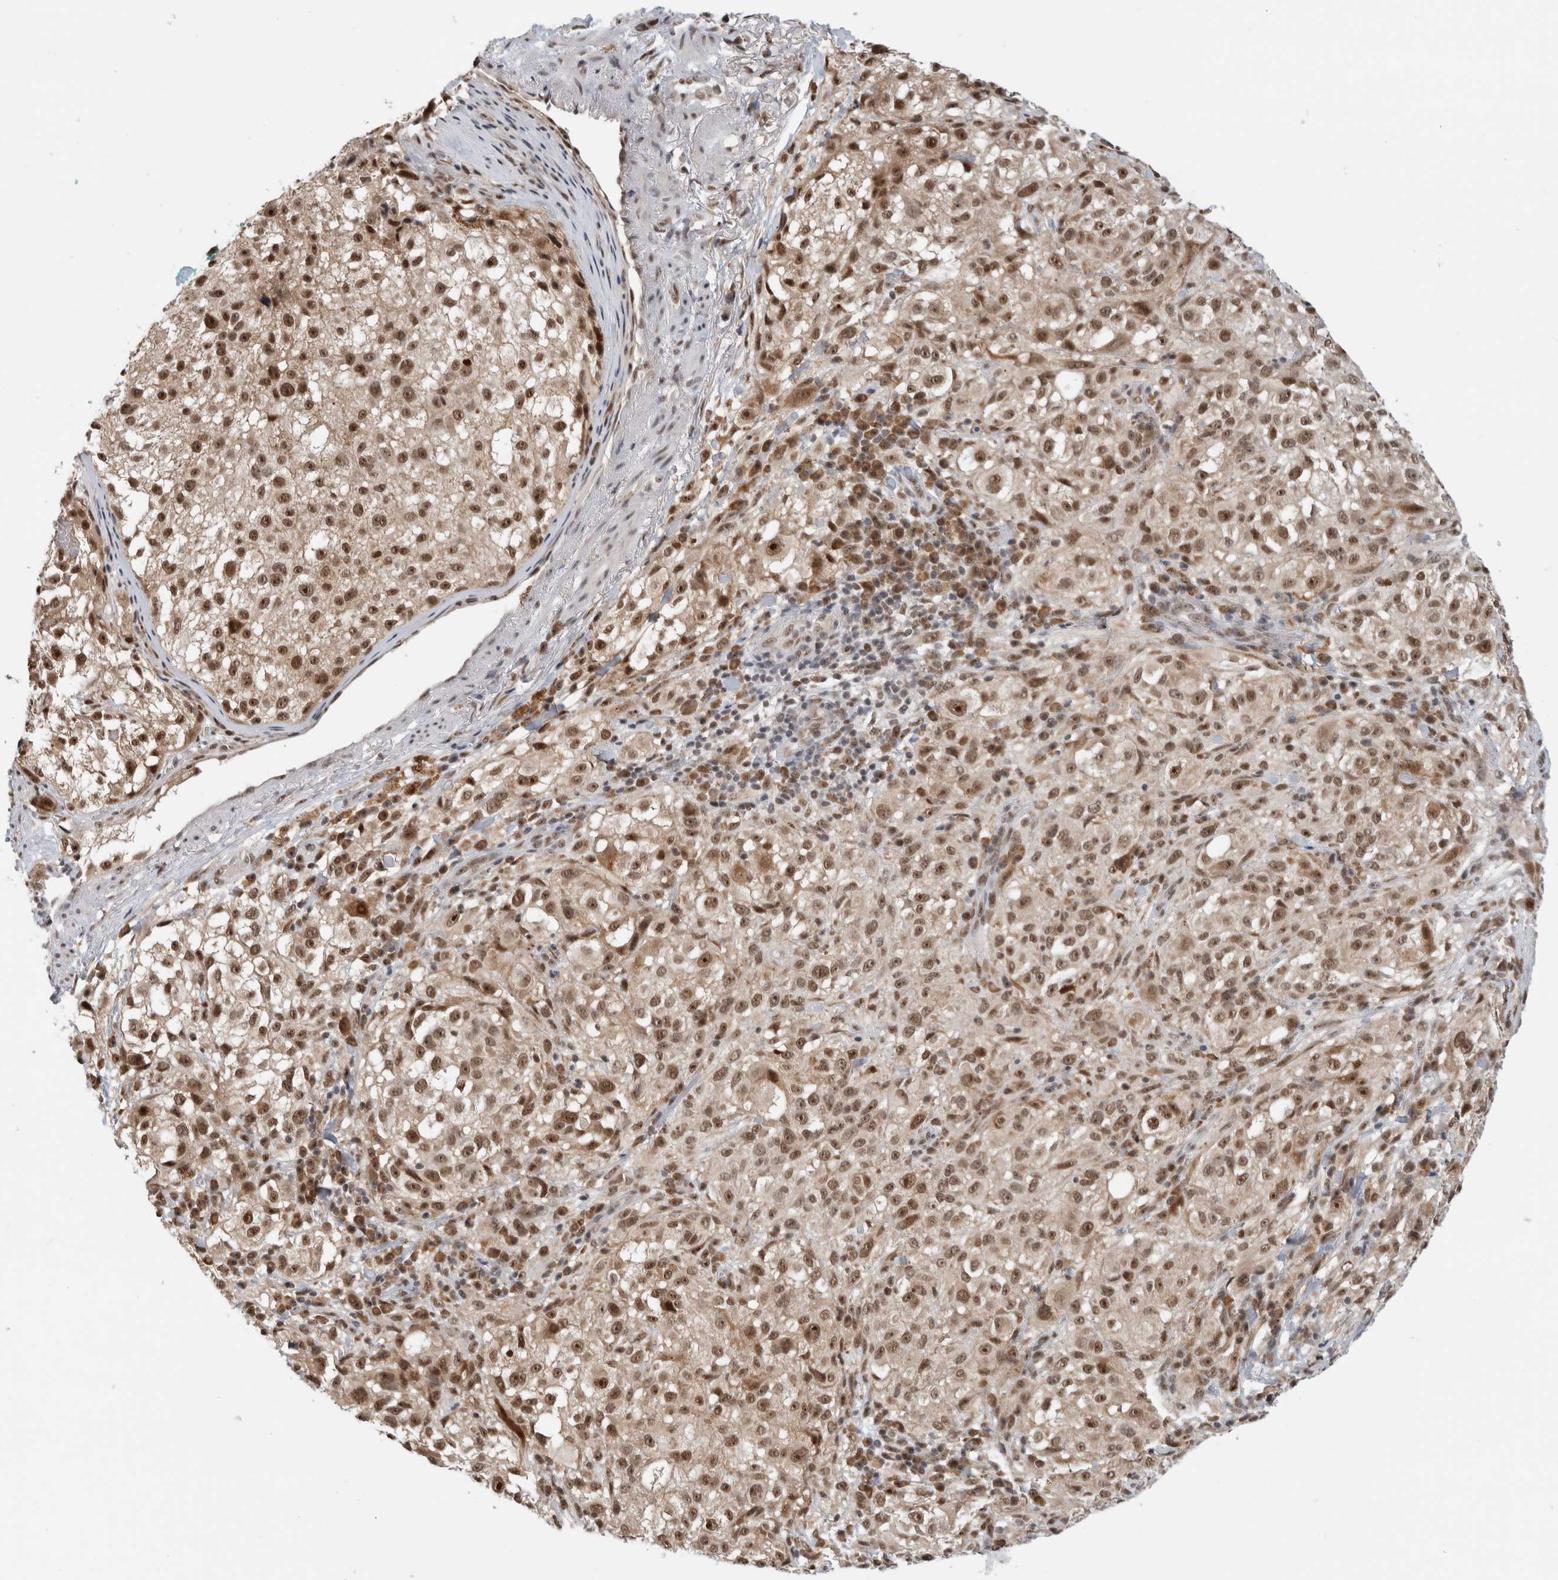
{"staining": {"intensity": "moderate", "quantity": ">75%", "location": "nuclear"}, "tissue": "melanoma", "cell_type": "Tumor cells", "image_type": "cancer", "snomed": [{"axis": "morphology", "description": "Necrosis, NOS"}, {"axis": "morphology", "description": "Malignant melanoma, NOS"}, {"axis": "topography", "description": "Skin"}], "caption": "Protein expression analysis of human malignant melanoma reveals moderate nuclear expression in approximately >75% of tumor cells.", "gene": "NCAPG2", "patient": {"sex": "female", "age": 87}}